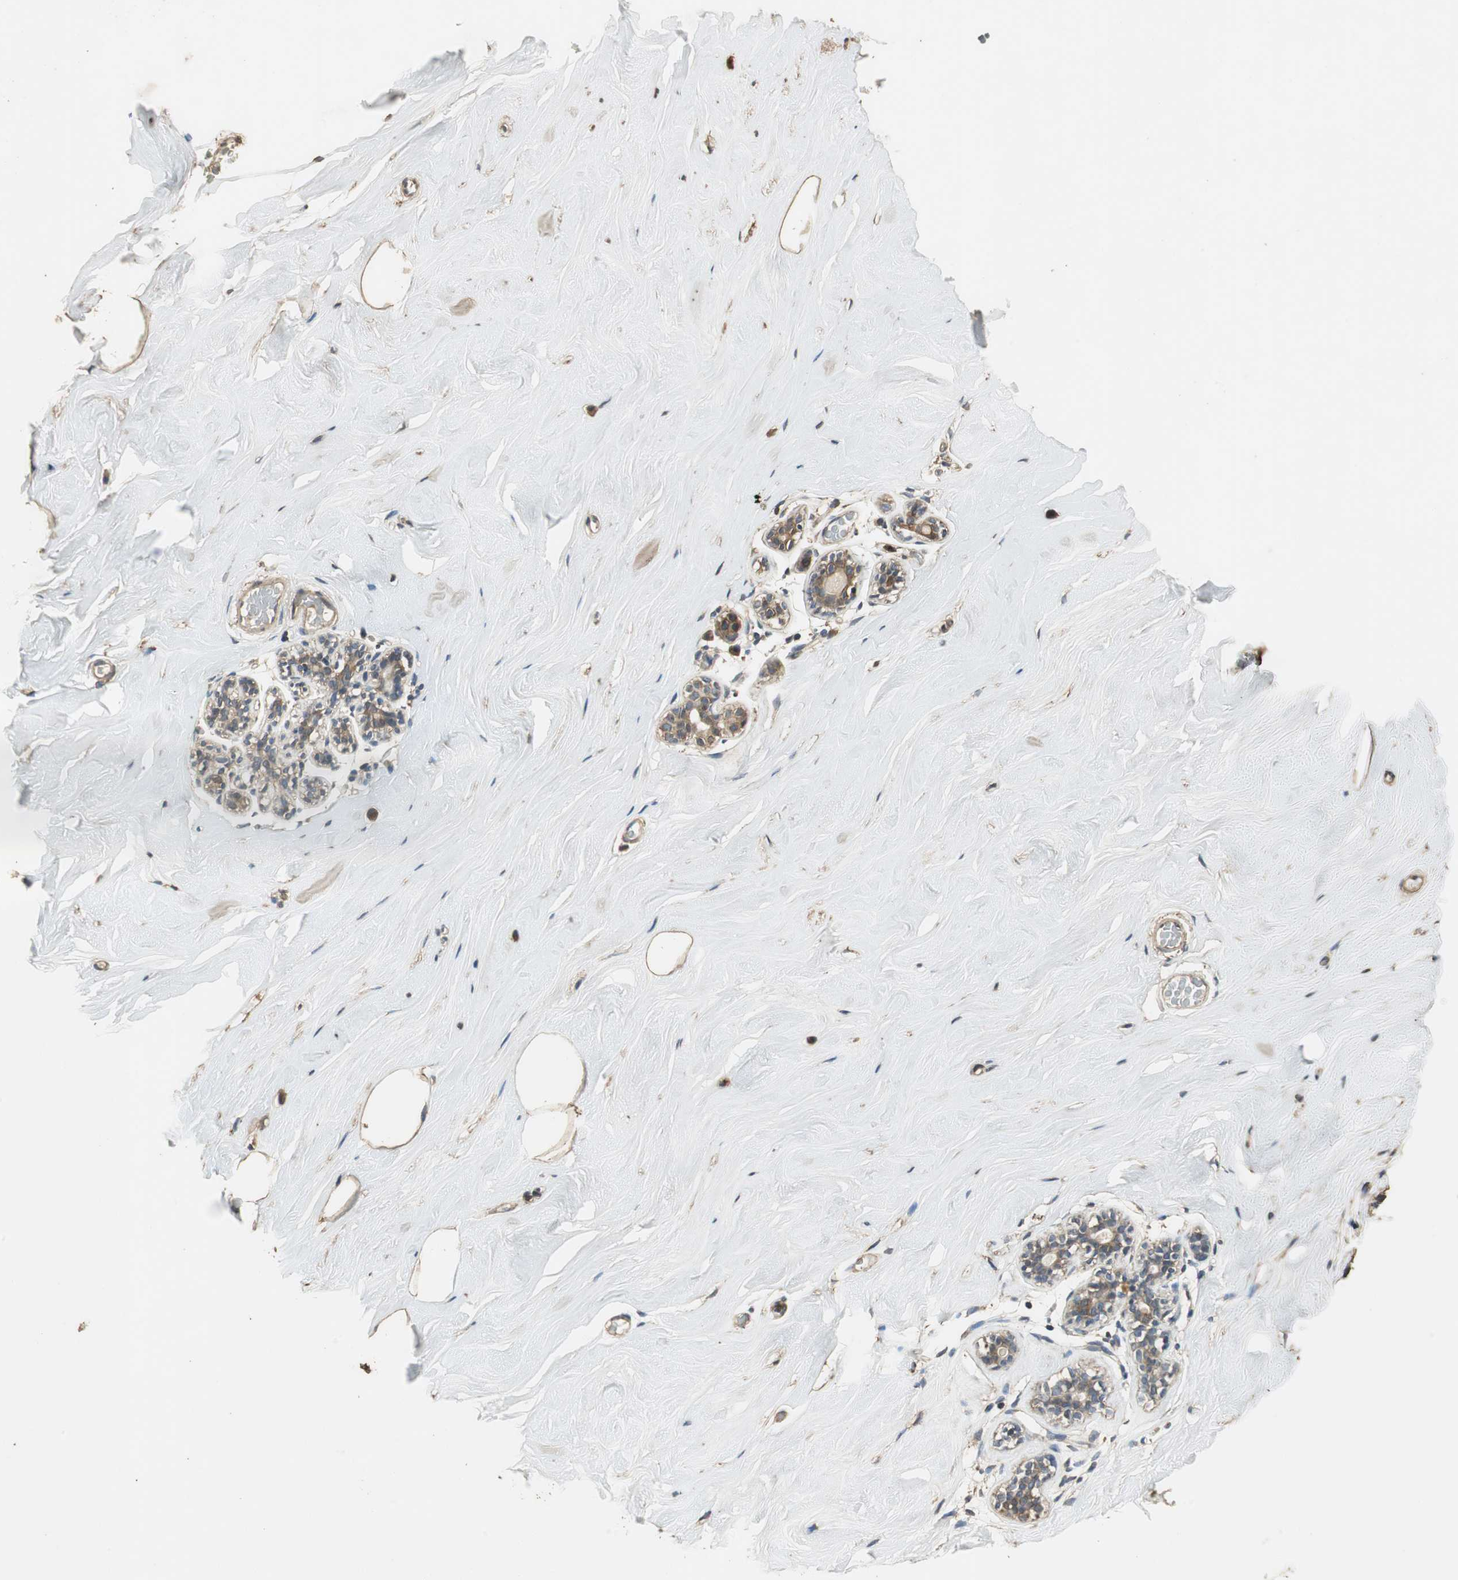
{"staining": {"intensity": "negative", "quantity": "none", "location": "none"}, "tissue": "breast", "cell_type": "Adipocytes", "image_type": "normal", "snomed": [{"axis": "morphology", "description": "Normal tissue, NOS"}, {"axis": "topography", "description": "Breast"}], "caption": "Protein analysis of benign breast exhibits no significant staining in adipocytes. Nuclei are stained in blue.", "gene": "TMPRSS4", "patient": {"sex": "female", "age": 75}}